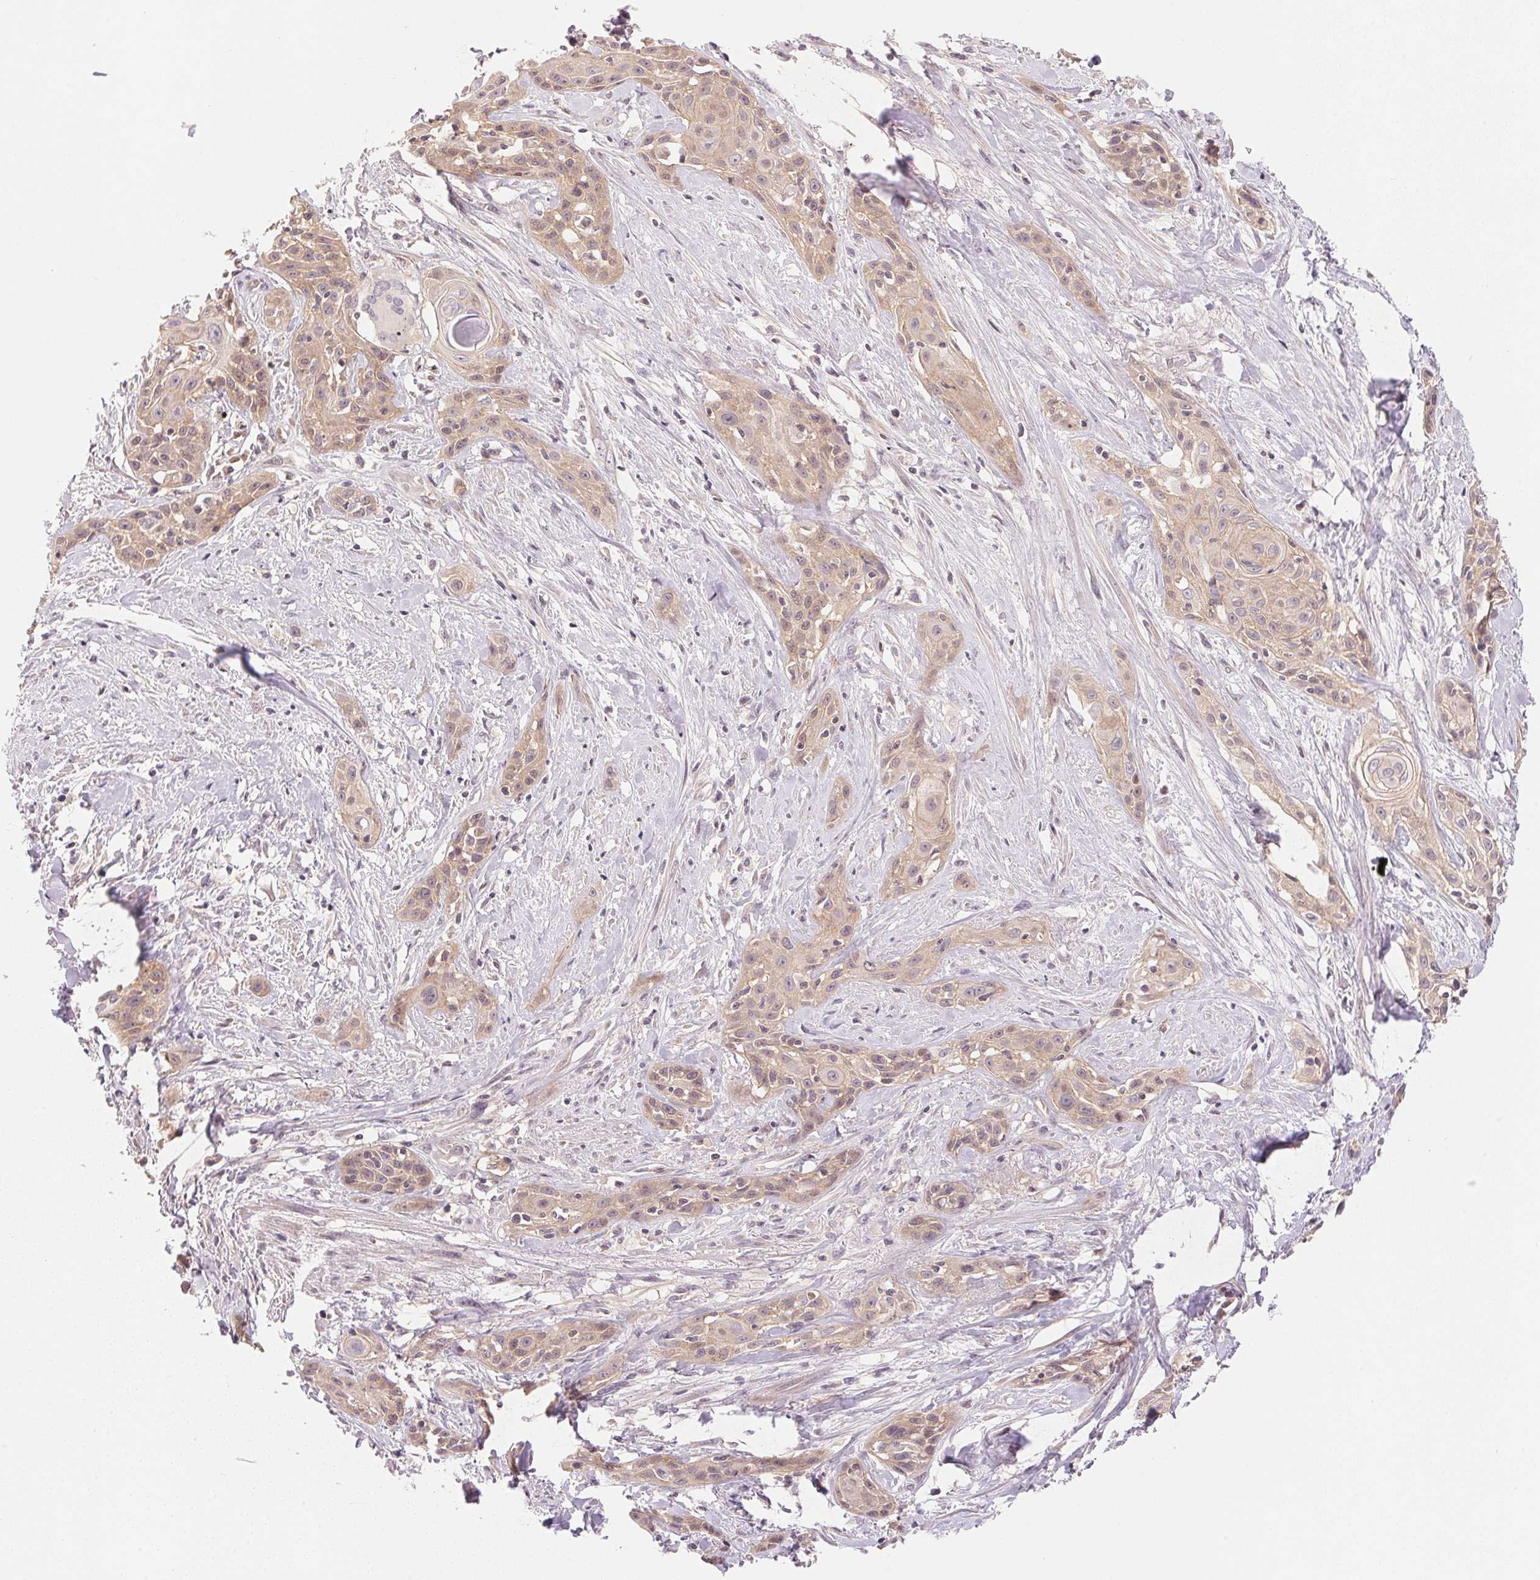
{"staining": {"intensity": "weak", "quantity": ">75%", "location": "cytoplasmic/membranous"}, "tissue": "skin cancer", "cell_type": "Tumor cells", "image_type": "cancer", "snomed": [{"axis": "morphology", "description": "Squamous cell carcinoma, NOS"}, {"axis": "topography", "description": "Skin"}, {"axis": "topography", "description": "Anal"}], "caption": "Skin cancer (squamous cell carcinoma) tissue shows weak cytoplasmic/membranous expression in approximately >75% of tumor cells, visualized by immunohistochemistry.", "gene": "BNIP5", "patient": {"sex": "male", "age": 64}}